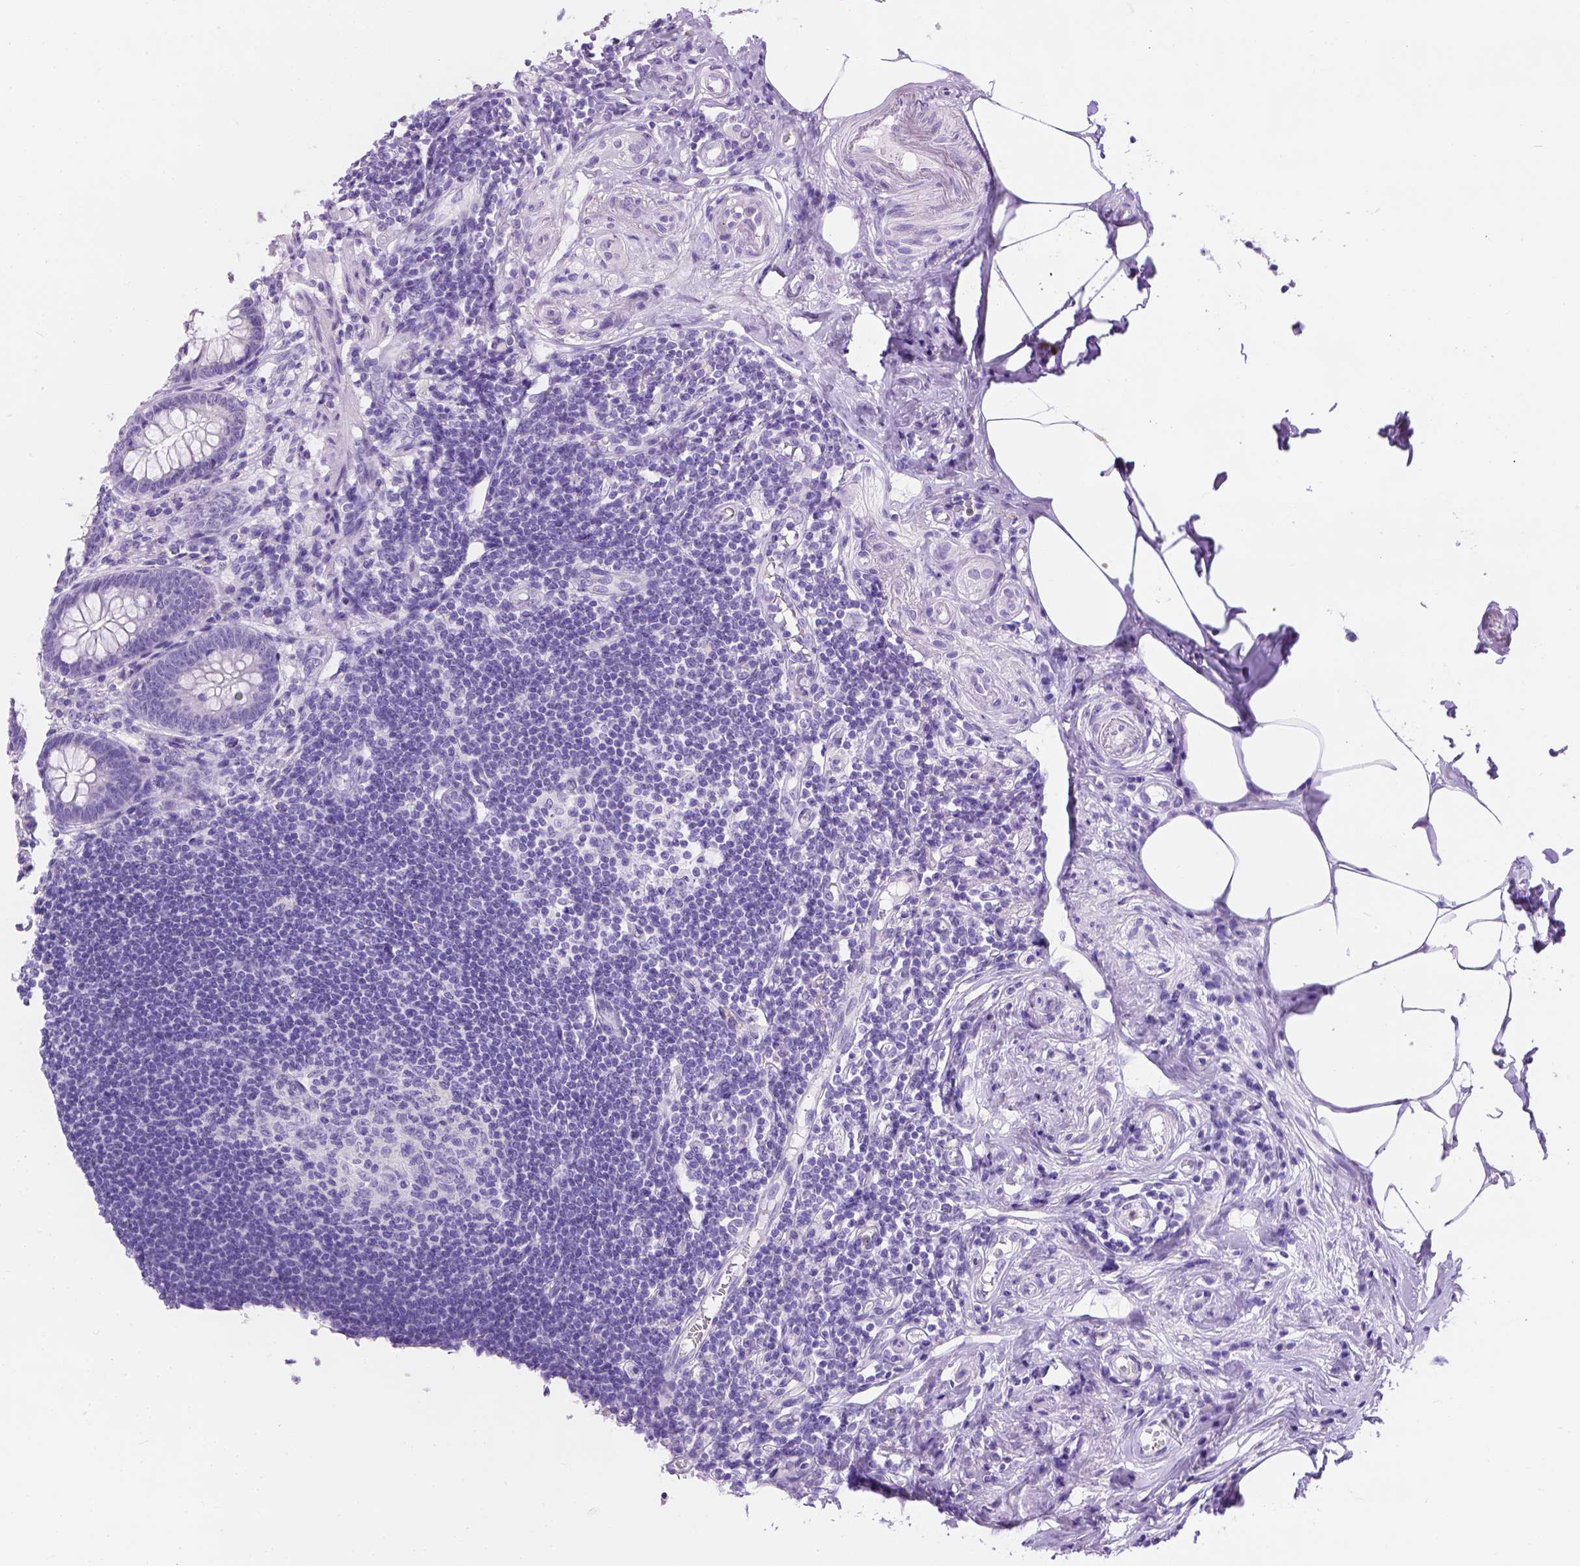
{"staining": {"intensity": "negative", "quantity": "none", "location": "none"}, "tissue": "appendix", "cell_type": "Glandular cells", "image_type": "normal", "snomed": [{"axis": "morphology", "description": "Normal tissue, NOS"}, {"axis": "topography", "description": "Appendix"}], "caption": "This is a photomicrograph of IHC staining of normal appendix, which shows no expression in glandular cells.", "gene": "TMEM38A", "patient": {"sex": "female", "age": 57}}